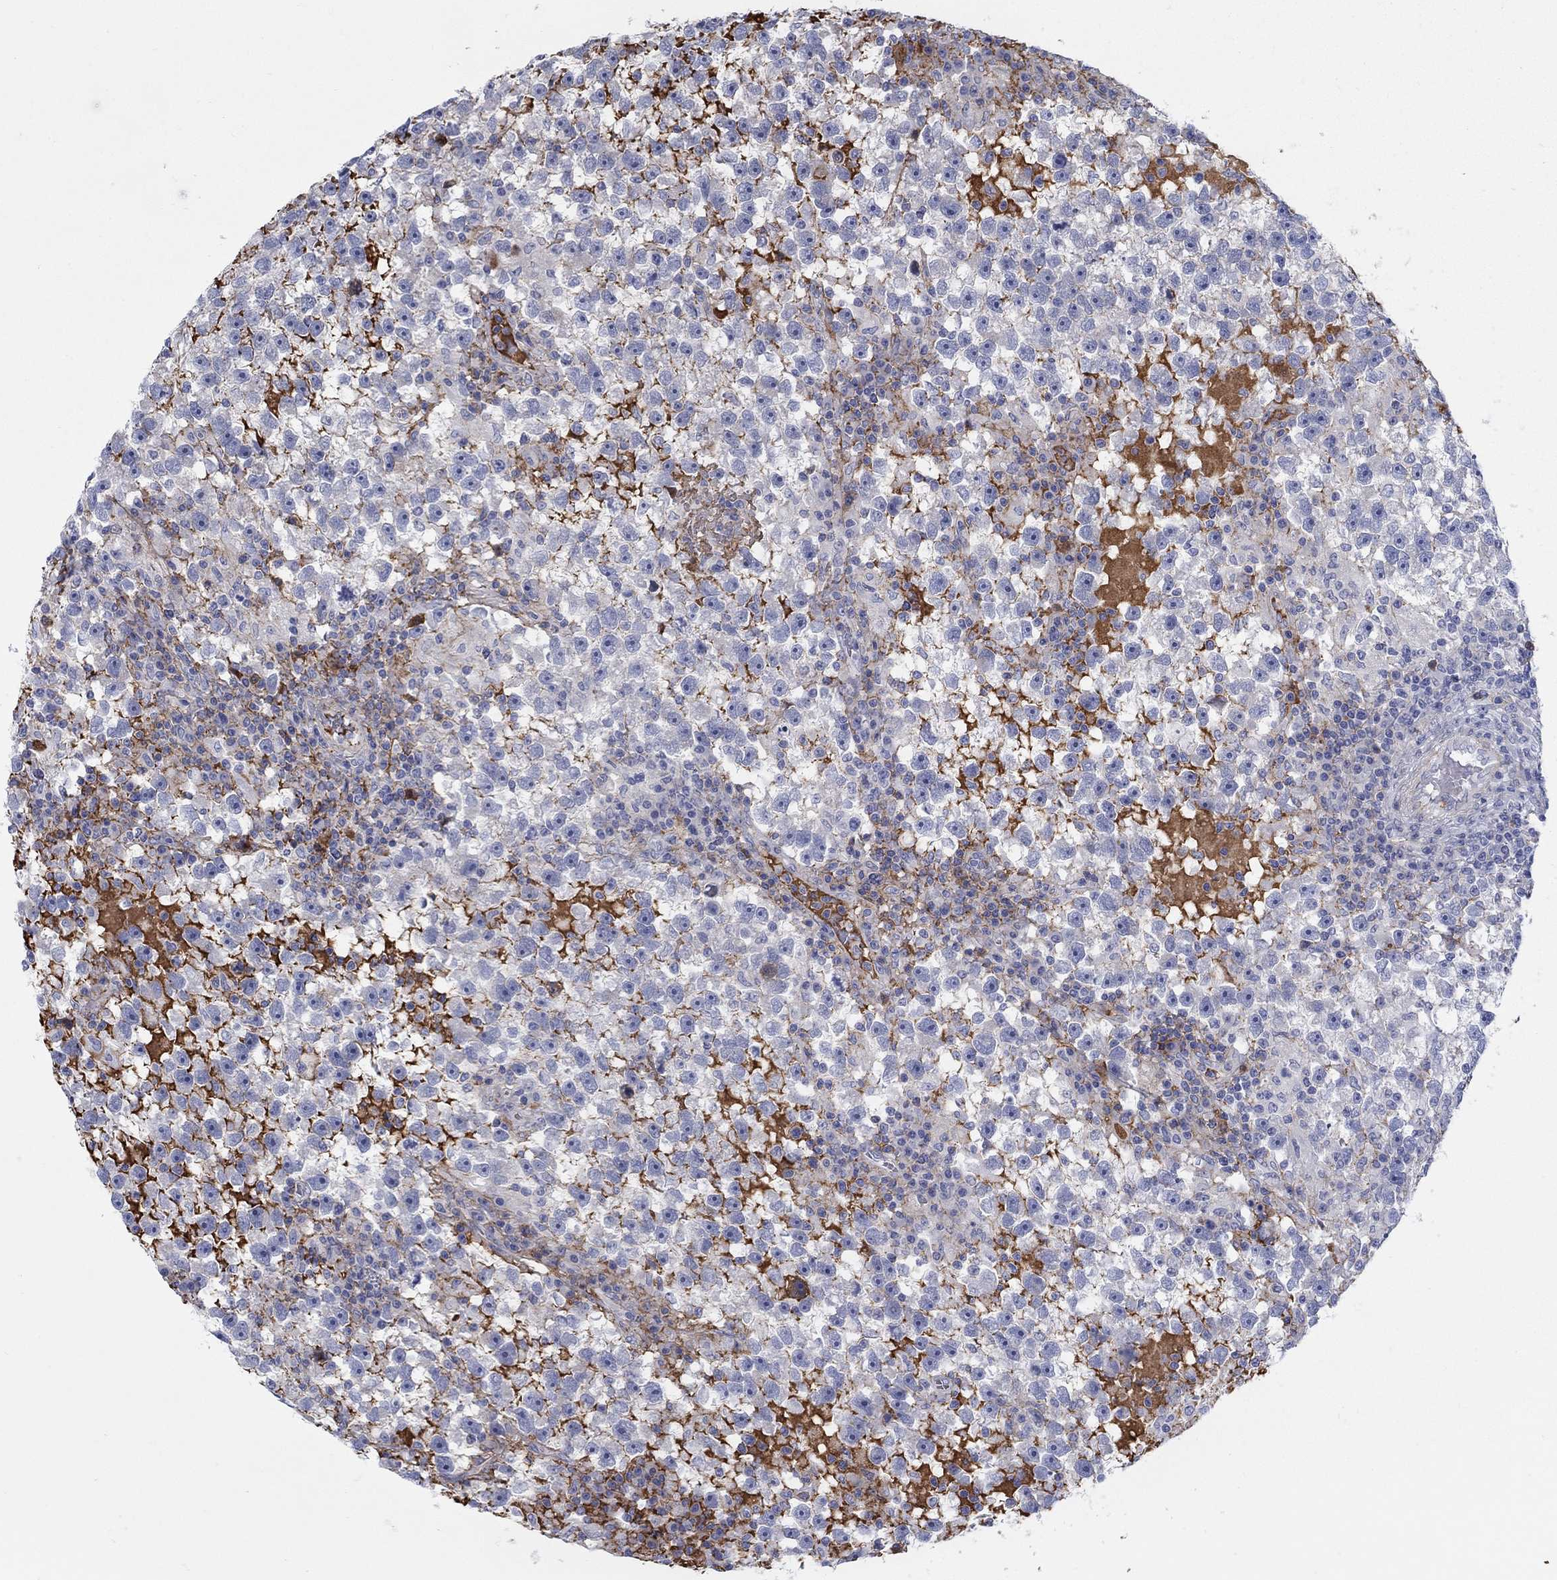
{"staining": {"intensity": "negative", "quantity": "none", "location": "none"}, "tissue": "testis cancer", "cell_type": "Tumor cells", "image_type": "cancer", "snomed": [{"axis": "morphology", "description": "Seminoma, NOS"}, {"axis": "topography", "description": "Testis"}], "caption": "IHC micrograph of neoplastic tissue: seminoma (testis) stained with DAB (3,3'-diaminobenzidine) exhibits no significant protein staining in tumor cells.", "gene": "HEATR4", "patient": {"sex": "male", "age": 47}}